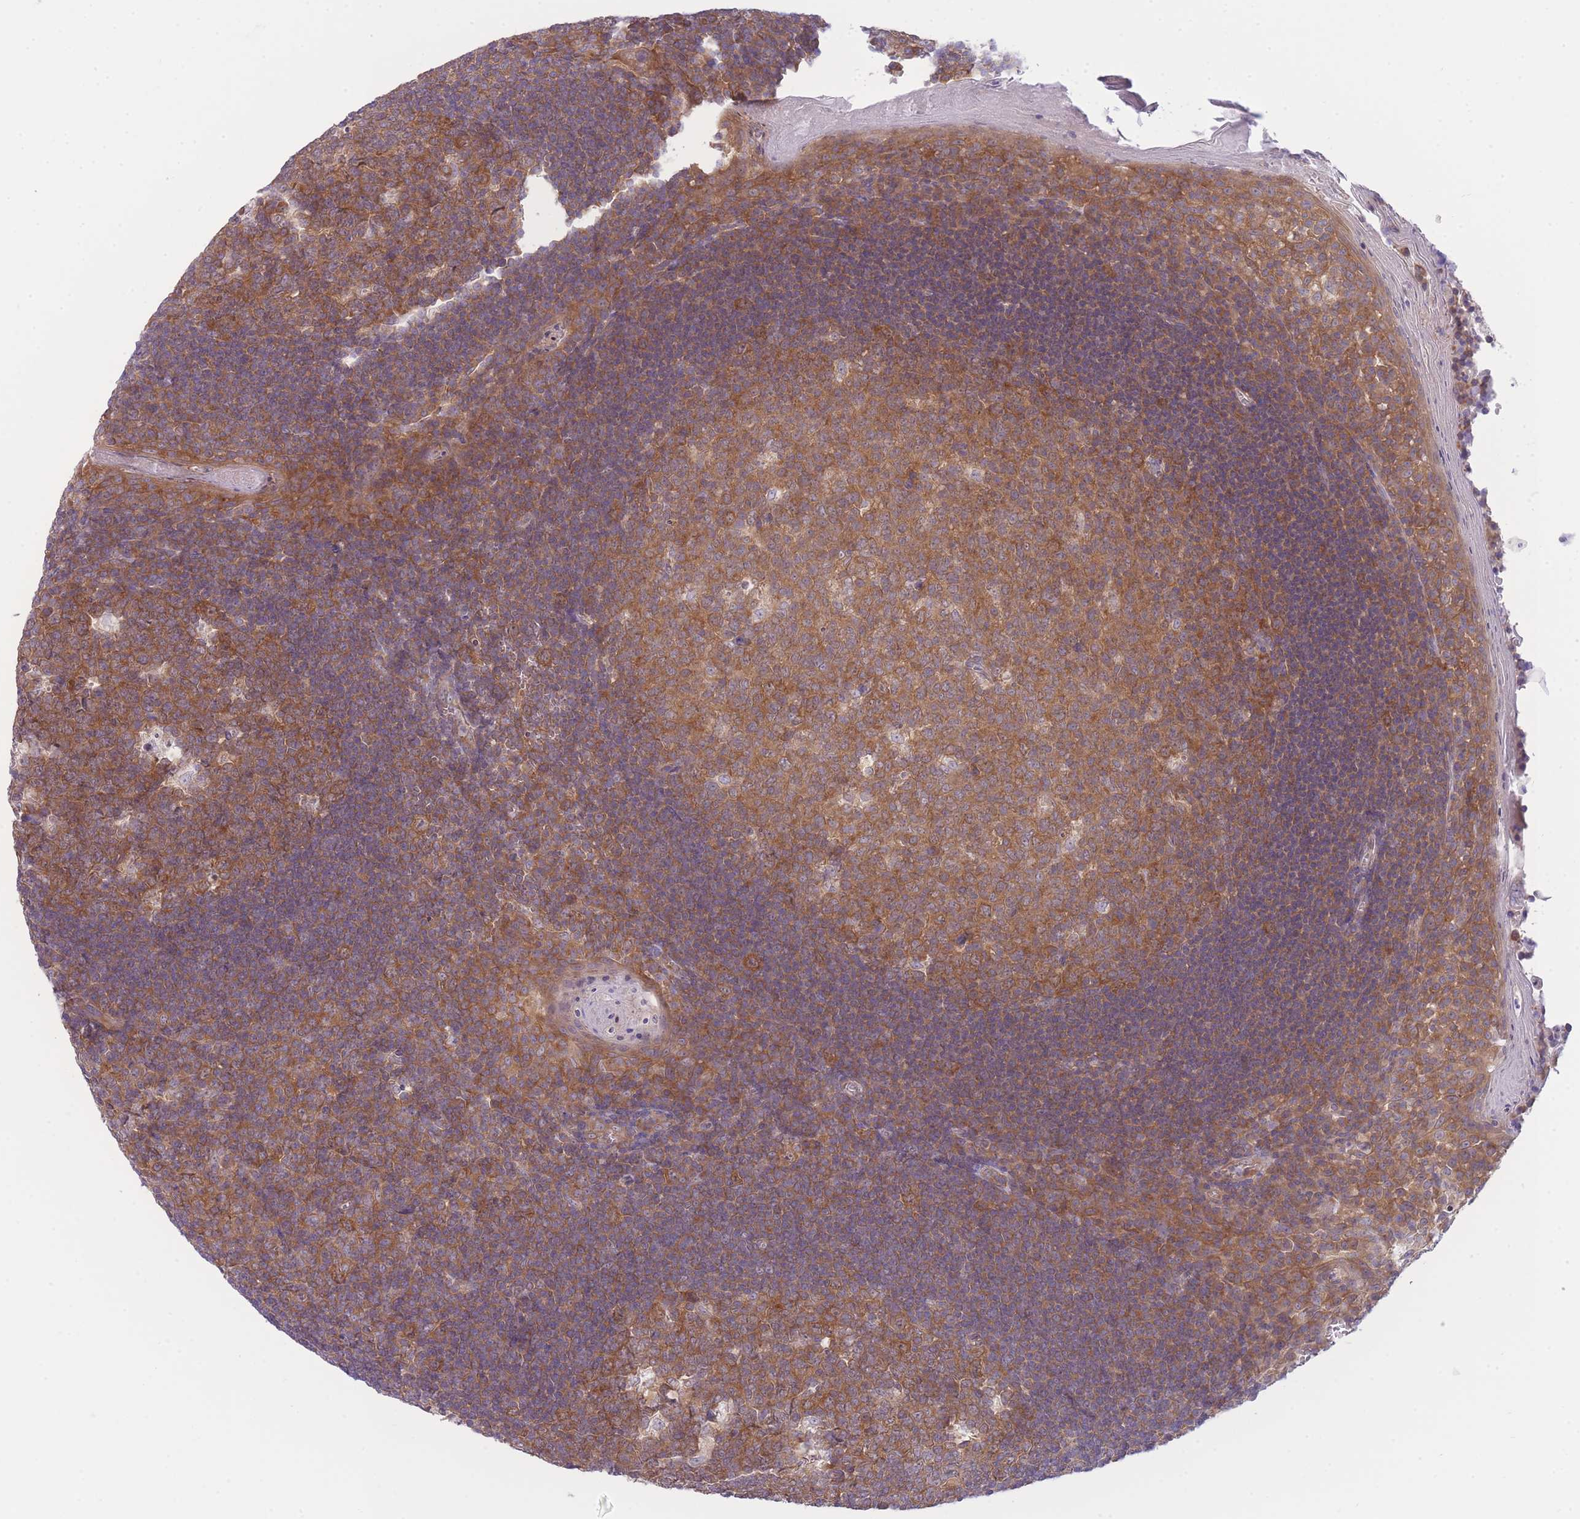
{"staining": {"intensity": "moderate", "quantity": ">75%", "location": "cytoplasmic/membranous"}, "tissue": "tonsil", "cell_type": "Germinal center cells", "image_type": "normal", "snomed": [{"axis": "morphology", "description": "Normal tissue, NOS"}, {"axis": "topography", "description": "Tonsil"}], "caption": "Immunohistochemical staining of benign human tonsil demonstrates >75% levels of moderate cytoplasmic/membranous protein expression in about >75% of germinal center cells. (Stains: DAB (3,3'-diaminobenzidine) in brown, nuclei in blue, Microscopy: brightfield microscopy at high magnification).", "gene": "PFDN6", "patient": {"sex": "male", "age": 27}}